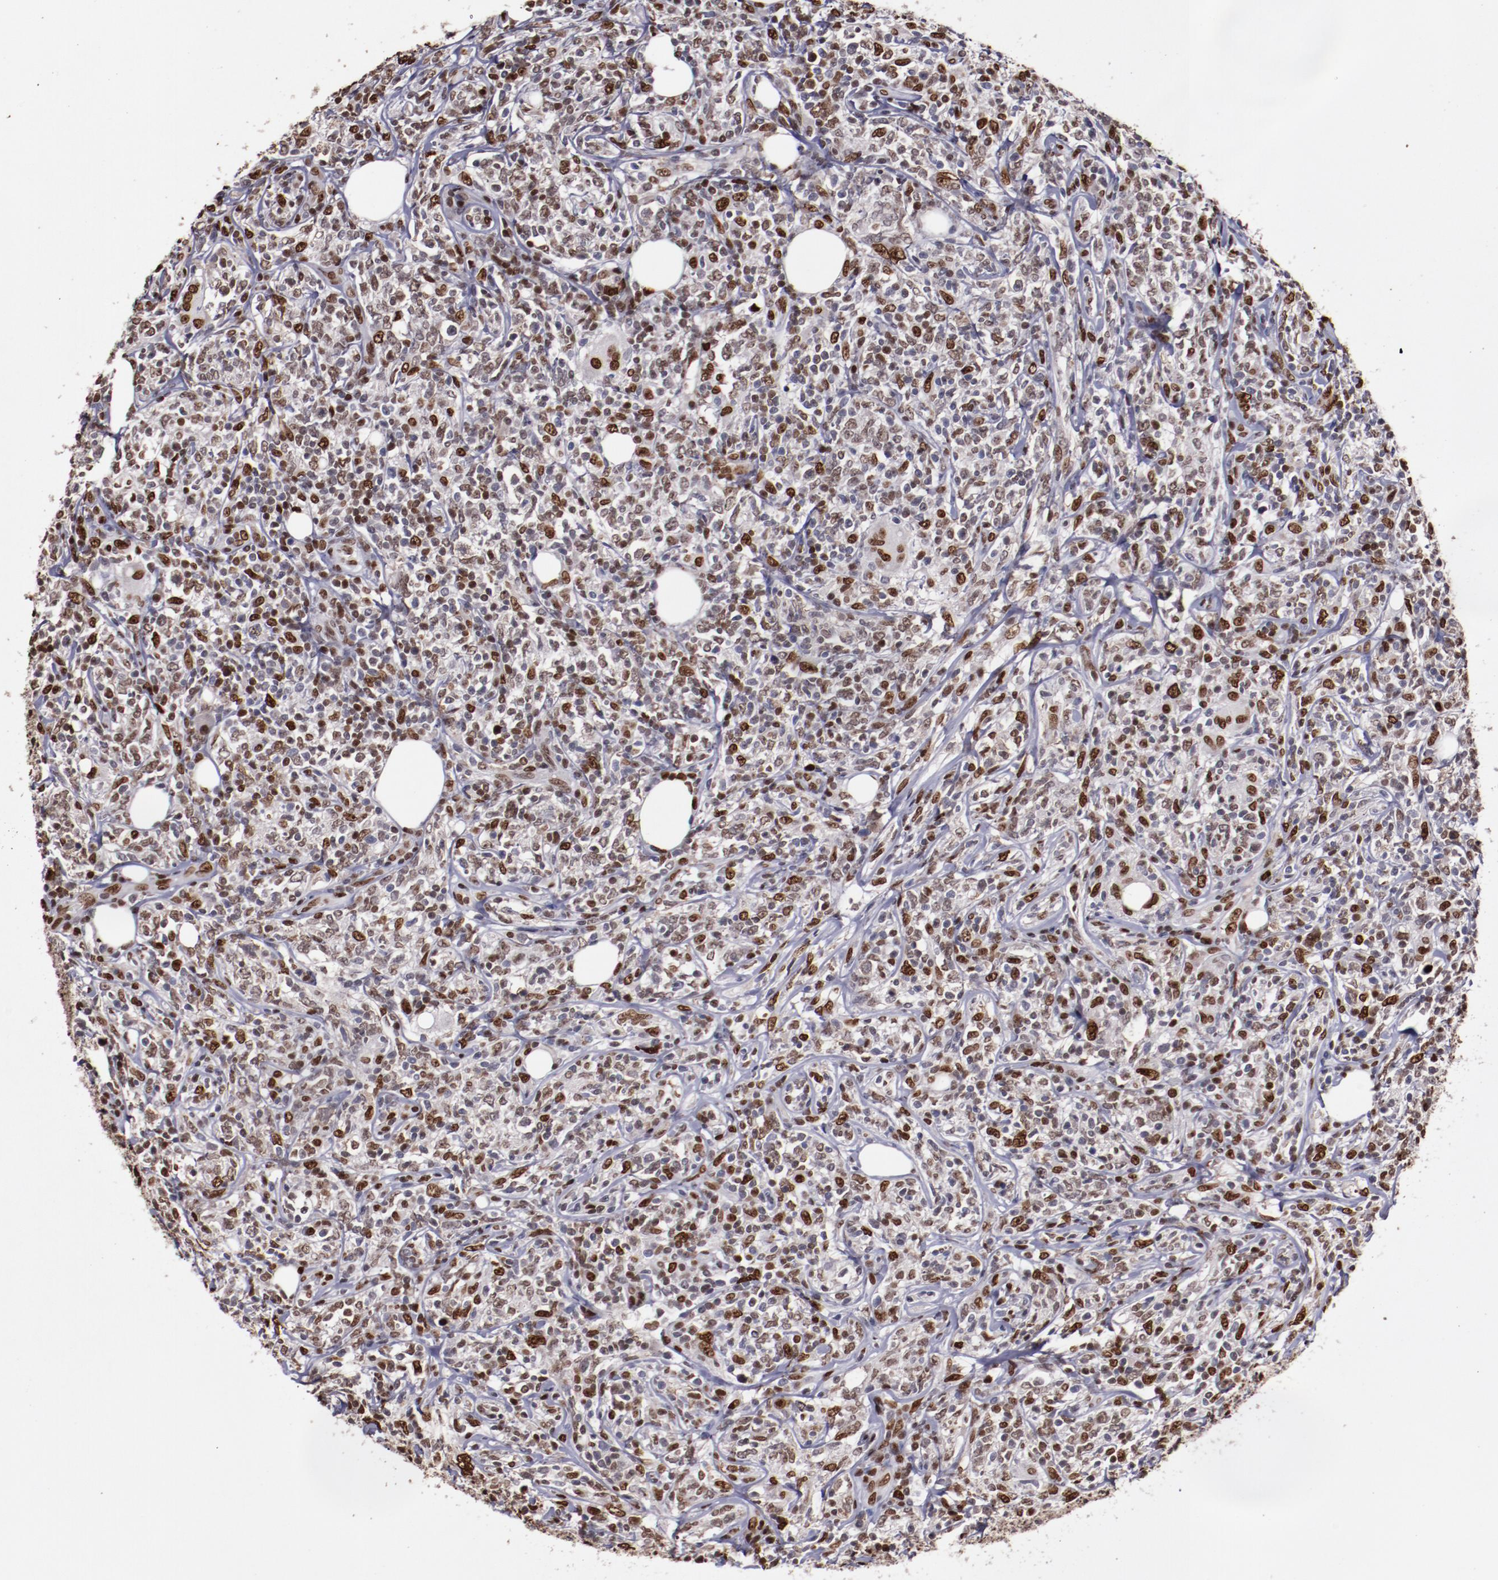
{"staining": {"intensity": "moderate", "quantity": "25%-75%", "location": "nuclear"}, "tissue": "lymphoma", "cell_type": "Tumor cells", "image_type": "cancer", "snomed": [{"axis": "morphology", "description": "Malignant lymphoma, non-Hodgkin's type, High grade"}, {"axis": "topography", "description": "Lymph node"}], "caption": "A brown stain highlights moderate nuclear expression of a protein in human malignant lymphoma, non-Hodgkin's type (high-grade) tumor cells.", "gene": "APEX1", "patient": {"sex": "female", "age": 84}}